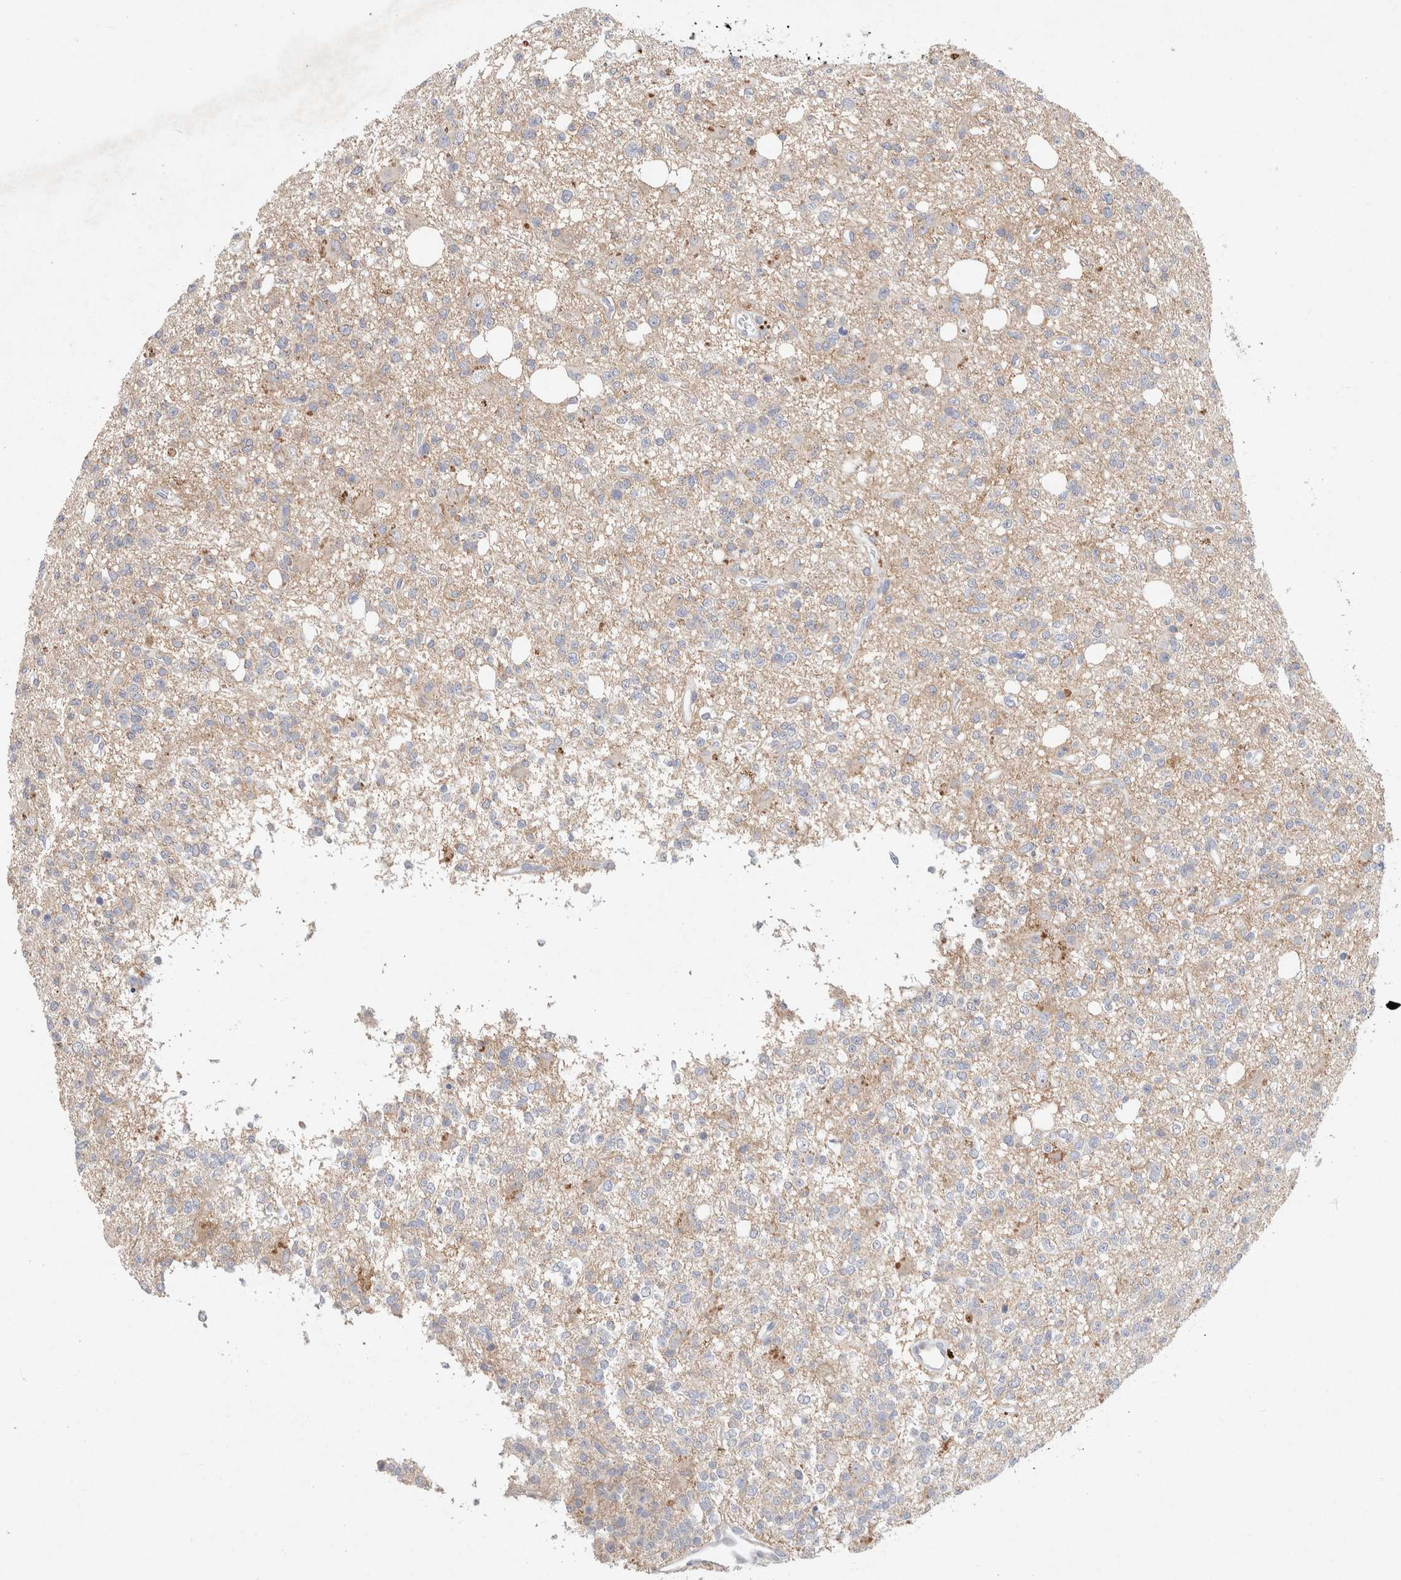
{"staining": {"intensity": "negative", "quantity": "none", "location": "none"}, "tissue": "glioma", "cell_type": "Tumor cells", "image_type": "cancer", "snomed": [{"axis": "morphology", "description": "Glioma, malignant, High grade"}, {"axis": "topography", "description": "Brain"}], "caption": "The histopathology image displays no significant positivity in tumor cells of glioma. (DAB immunohistochemistry with hematoxylin counter stain).", "gene": "CMTM4", "patient": {"sex": "female", "age": 62}}